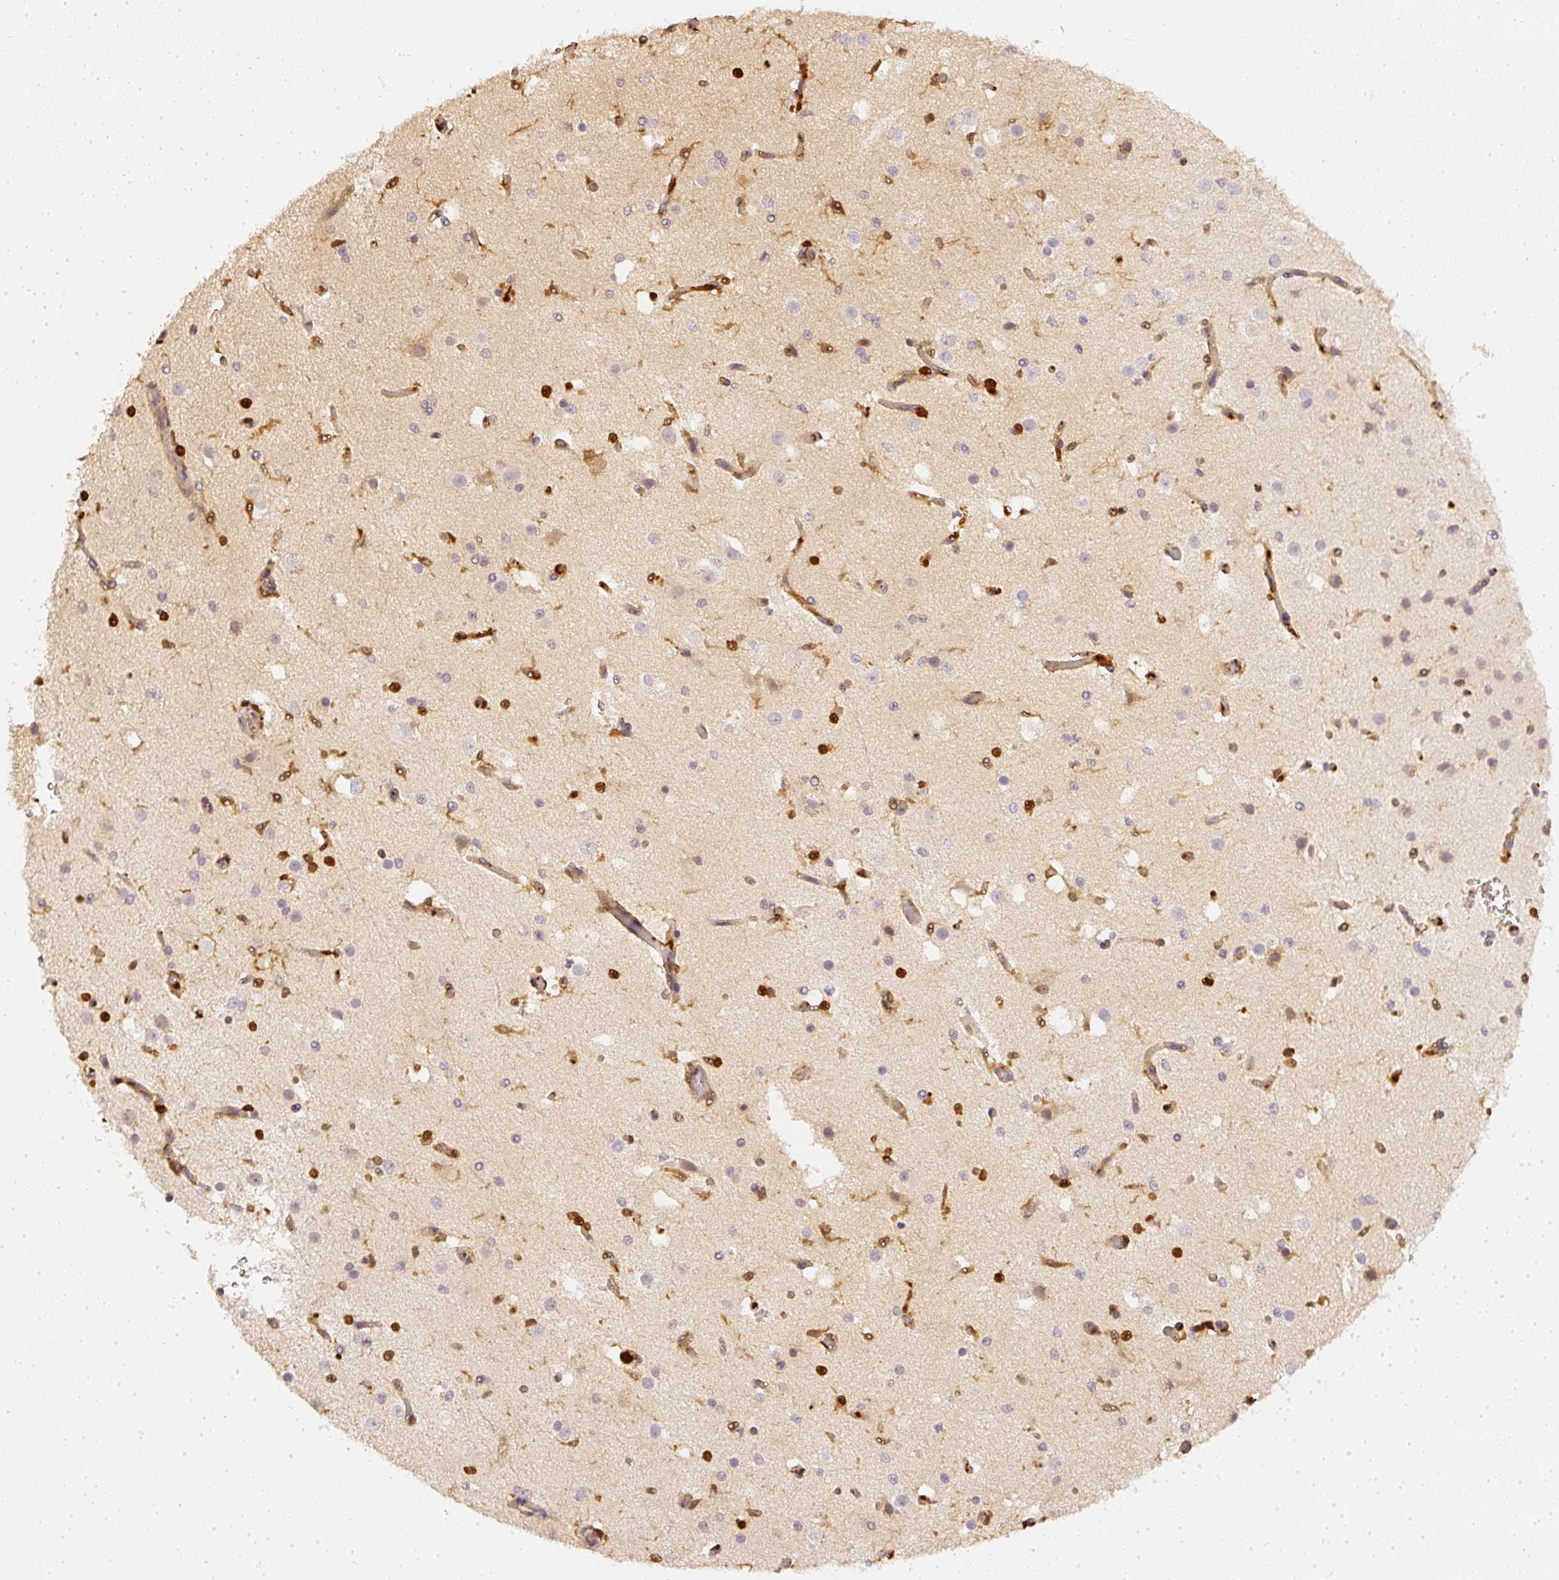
{"staining": {"intensity": "weak", "quantity": "25%-75%", "location": "cytoplasmic/membranous"}, "tissue": "cerebral cortex", "cell_type": "Endothelial cells", "image_type": "normal", "snomed": [{"axis": "morphology", "description": "Normal tissue, NOS"}, {"axis": "morphology", "description": "Inflammation, NOS"}, {"axis": "topography", "description": "Cerebral cortex"}], "caption": "A brown stain shows weak cytoplasmic/membranous positivity of a protein in endothelial cells of unremarkable cerebral cortex. (DAB (3,3'-diaminobenzidine) IHC, brown staining for protein, blue staining for nuclei).", "gene": "PFN1", "patient": {"sex": "male", "age": 6}}